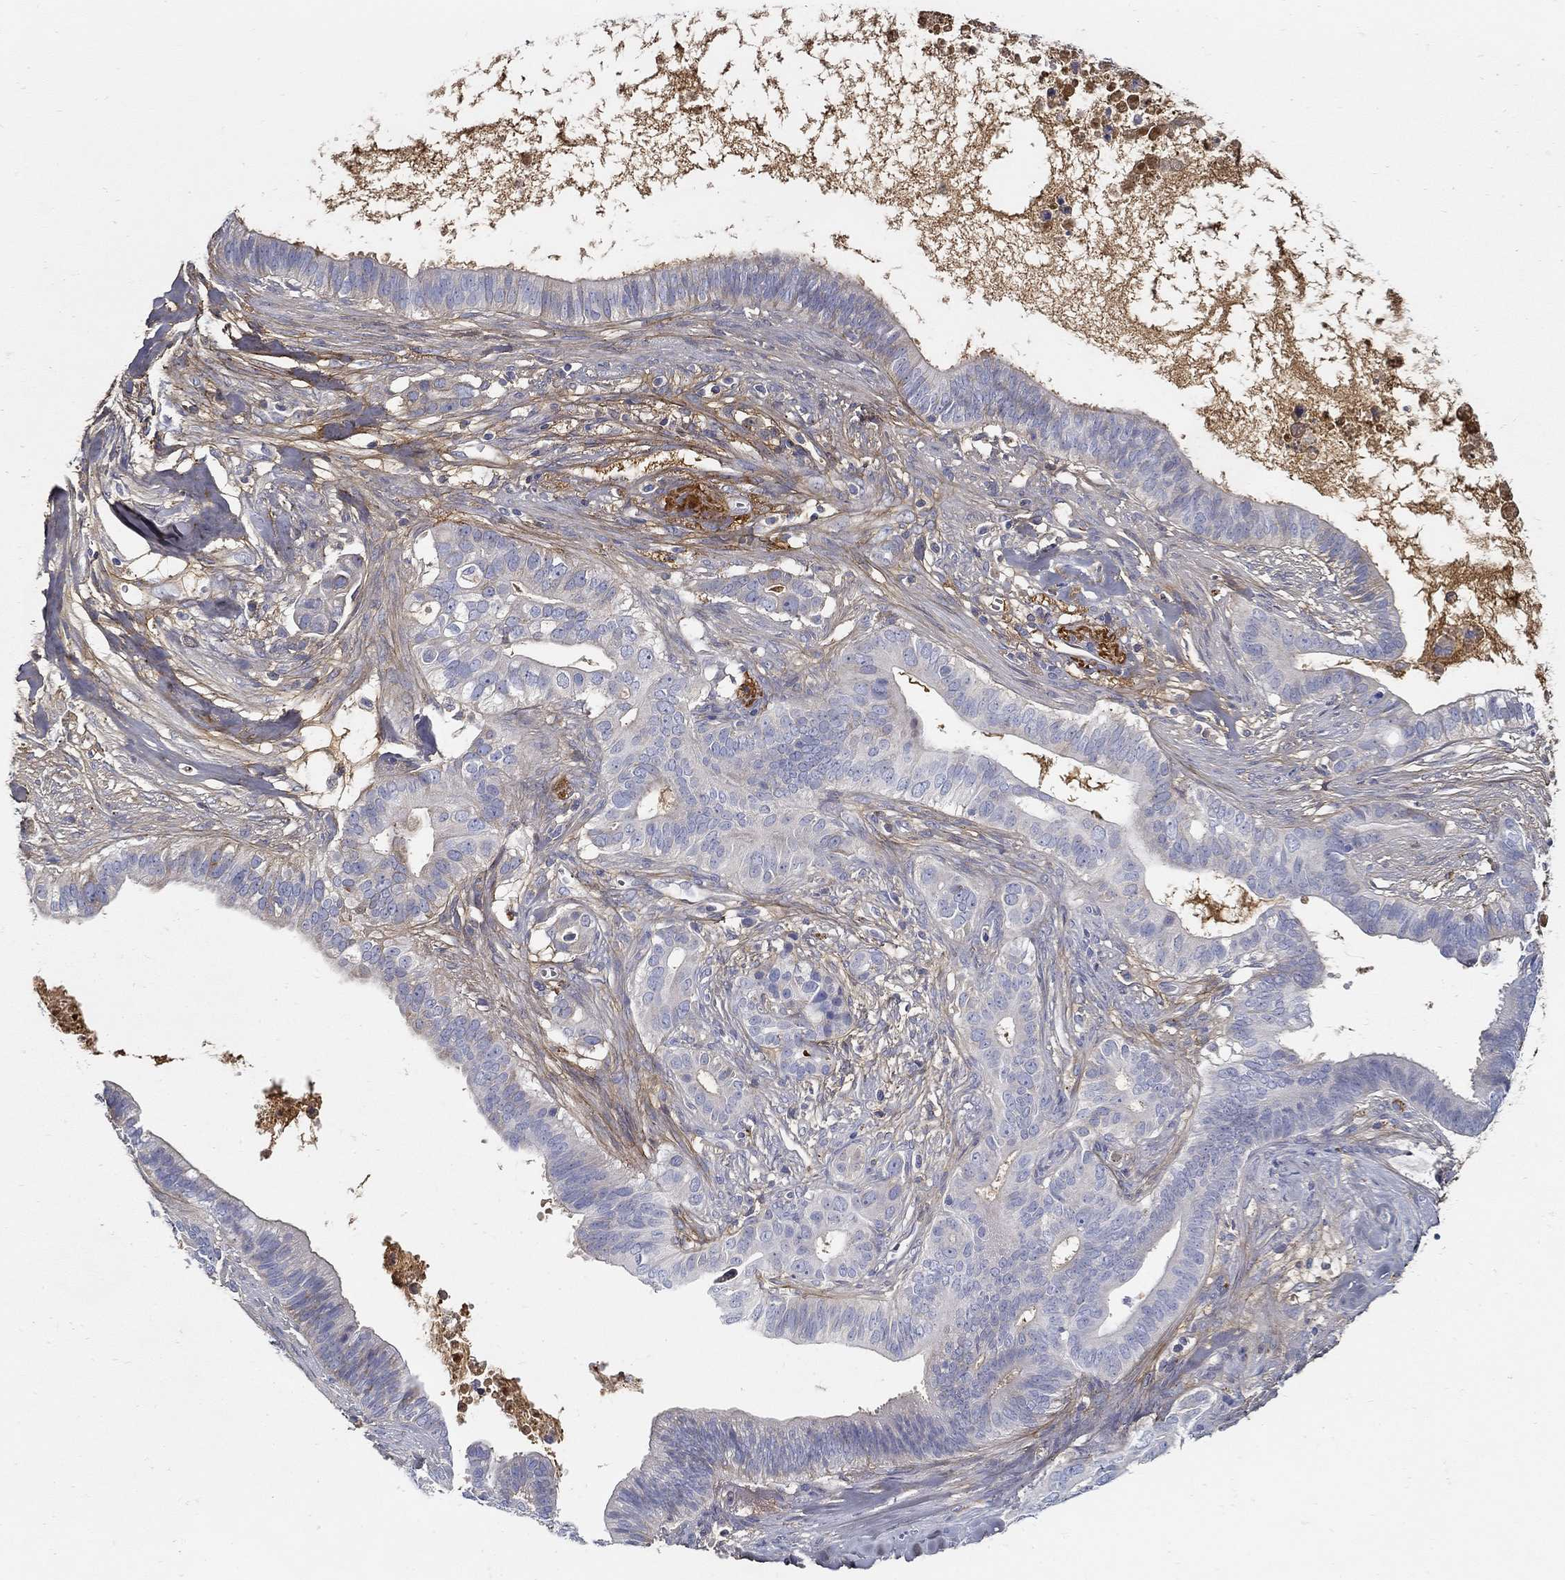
{"staining": {"intensity": "weak", "quantity": "<25%", "location": "cytoplasmic/membranous"}, "tissue": "pancreatic cancer", "cell_type": "Tumor cells", "image_type": "cancer", "snomed": [{"axis": "morphology", "description": "Adenocarcinoma, NOS"}, {"axis": "topography", "description": "Pancreas"}], "caption": "Micrograph shows no protein staining in tumor cells of pancreatic adenocarcinoma tissue. Brightfield microscopy of immunohistochemistry (IHC) stained with DAB (brown) and hematoxylin (blue), captured at high magnification.", "gene": "TGFBI", "patient": {"sex": "male", "age": 61}}